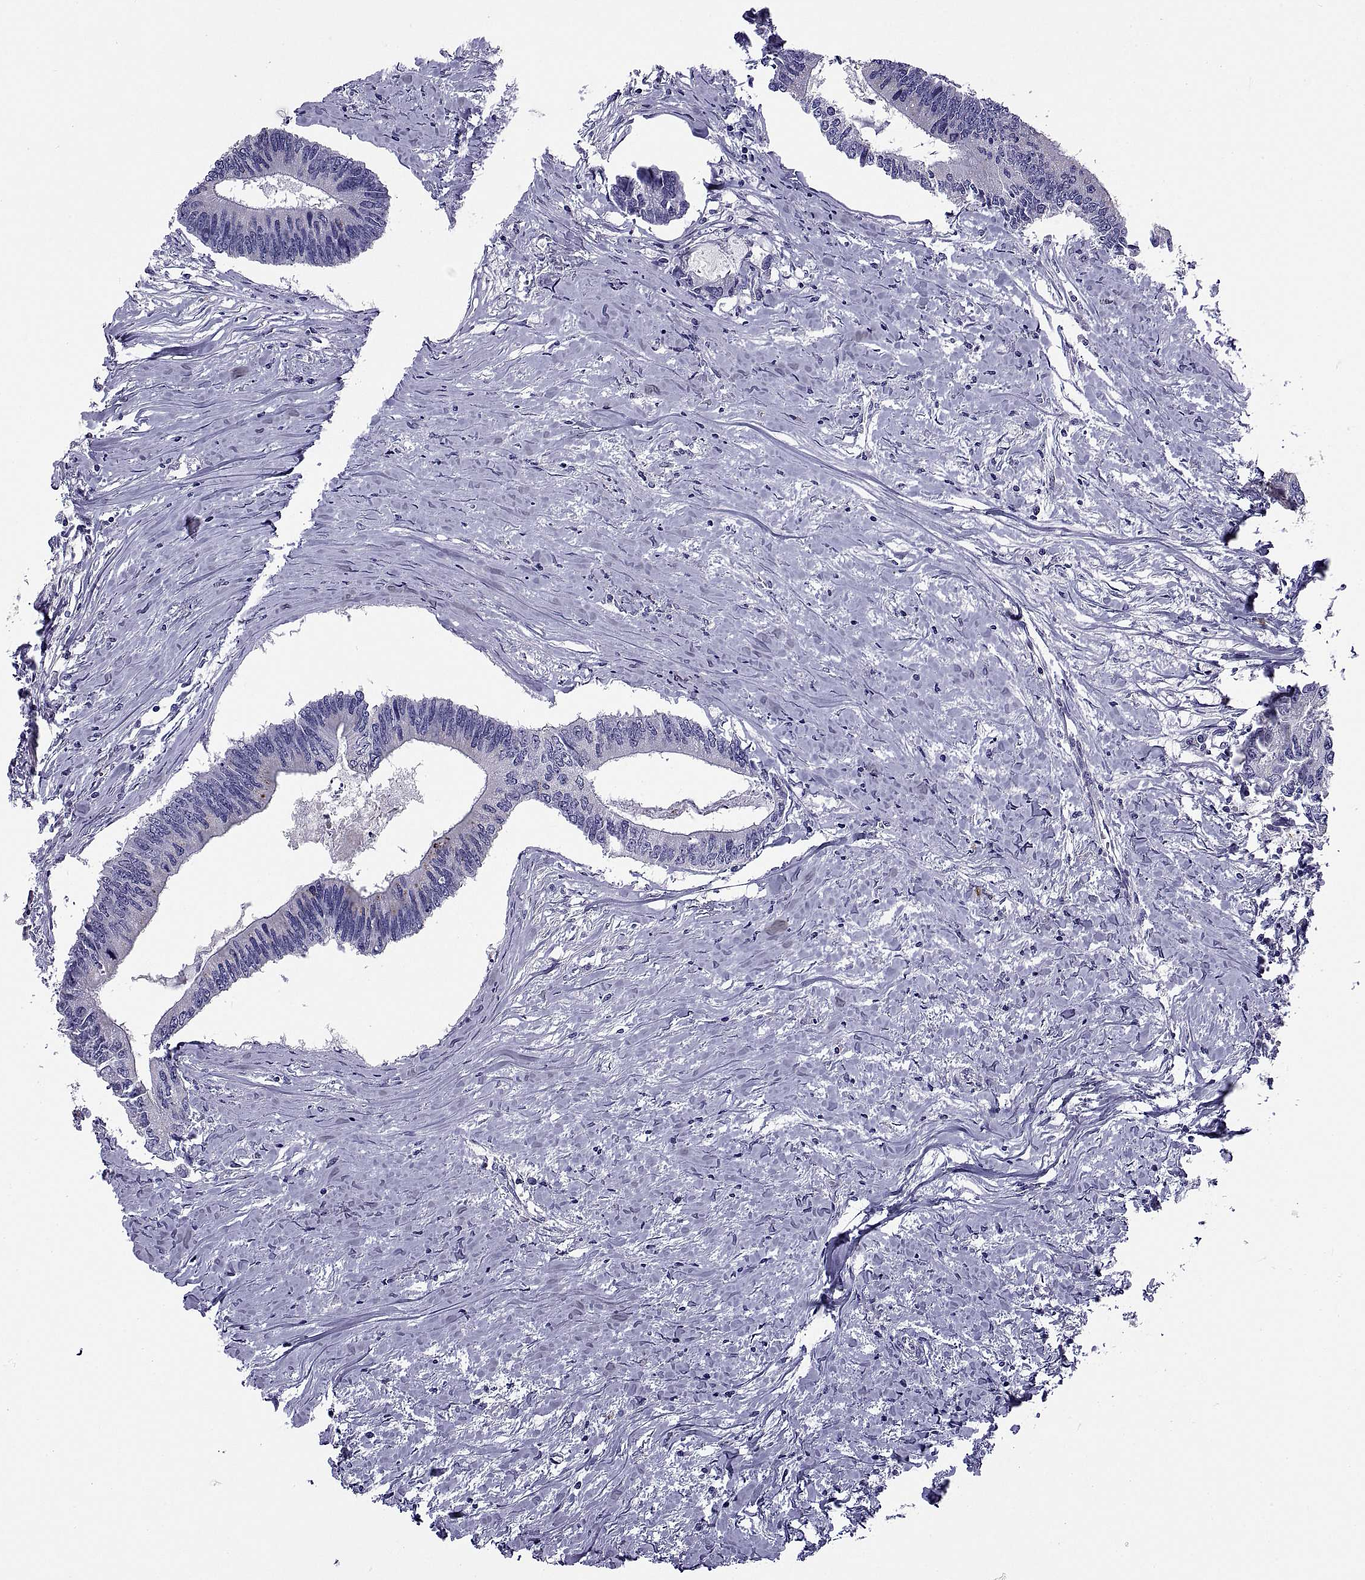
{"staining": {"intensity": "negative", "quantity": "none", "location": "none"}, "tissue": "colorectal cancer", "cell_type": "Tumor cells", "image_type": "cancer", "snomed": [{"axis": "morphology", "description": "Adenocarcinoma, NOS"}, {"axis": "topography", "description": "Colon"}], "caption": "This histopathology image is of colorectal adenocarcinoma stained with immunohistochemistry (IHC) to label a protein in brown with the nuclei are counter-stained blue. There is no staining in tumor cells.", "gene": "TGFBR3L", "patient": {"sex": "male", "age": 53}}